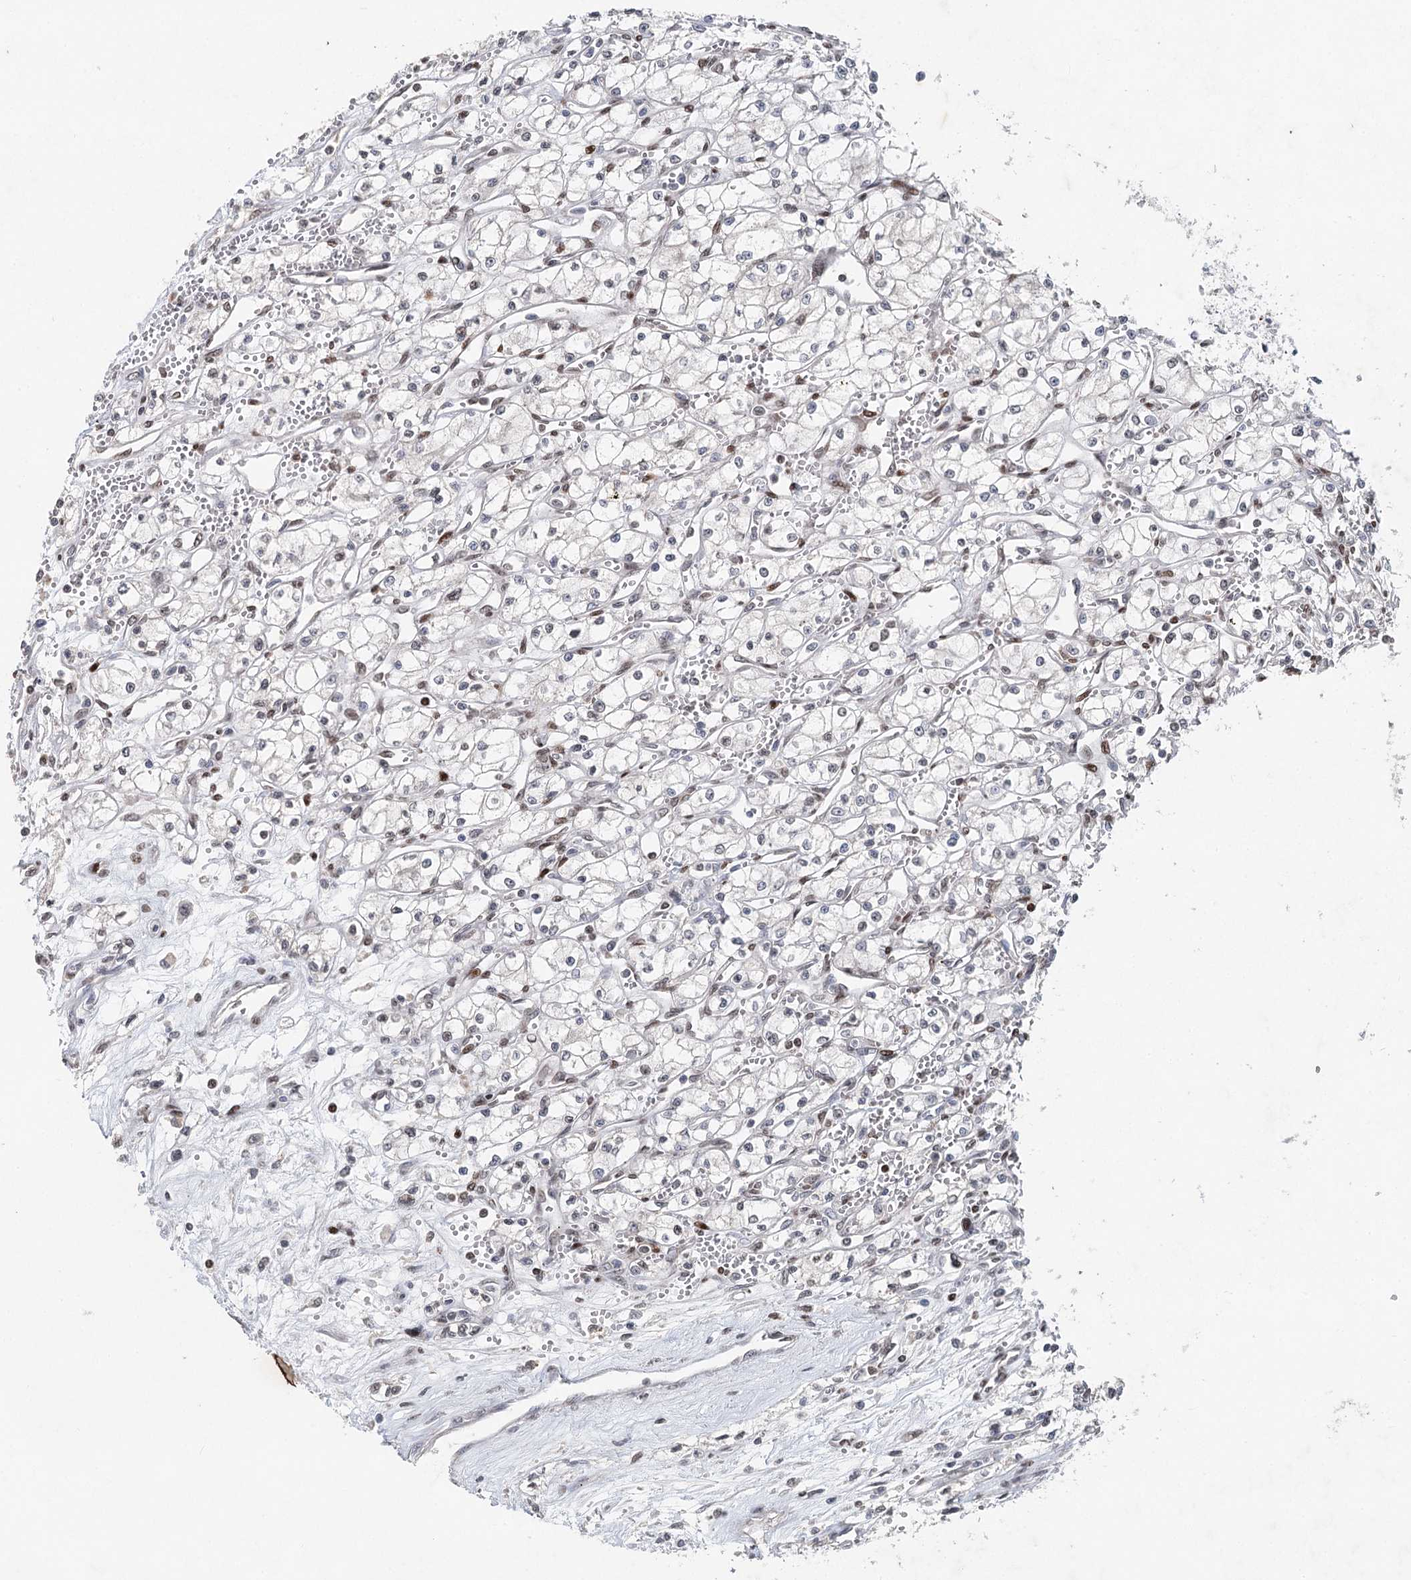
{"staining": {"intensity": "negative", "quantity": "none", "location": "none"}, "tissue": "renal cancer", "cell_type": "Tumor cells", "image_type": "cancer", "snomed": [{"axis": "morphology", "description": "Adenocarcinoma, NOS"}, {"axis": "topography", "description": "Kidney"}], "caption": "An immunohistochemistry image of renal cancer (adenocarcinoma) is shown. There is no staining in tumor cells of renal cancer (adenocarcinoma). (DAB (3,3'-diaminobenzidine) immunohistochemistry (IHC) with hematoxylin counter stain).", "gene": "FRMD4A", "patient": {"sex": "male", "age": 59}}